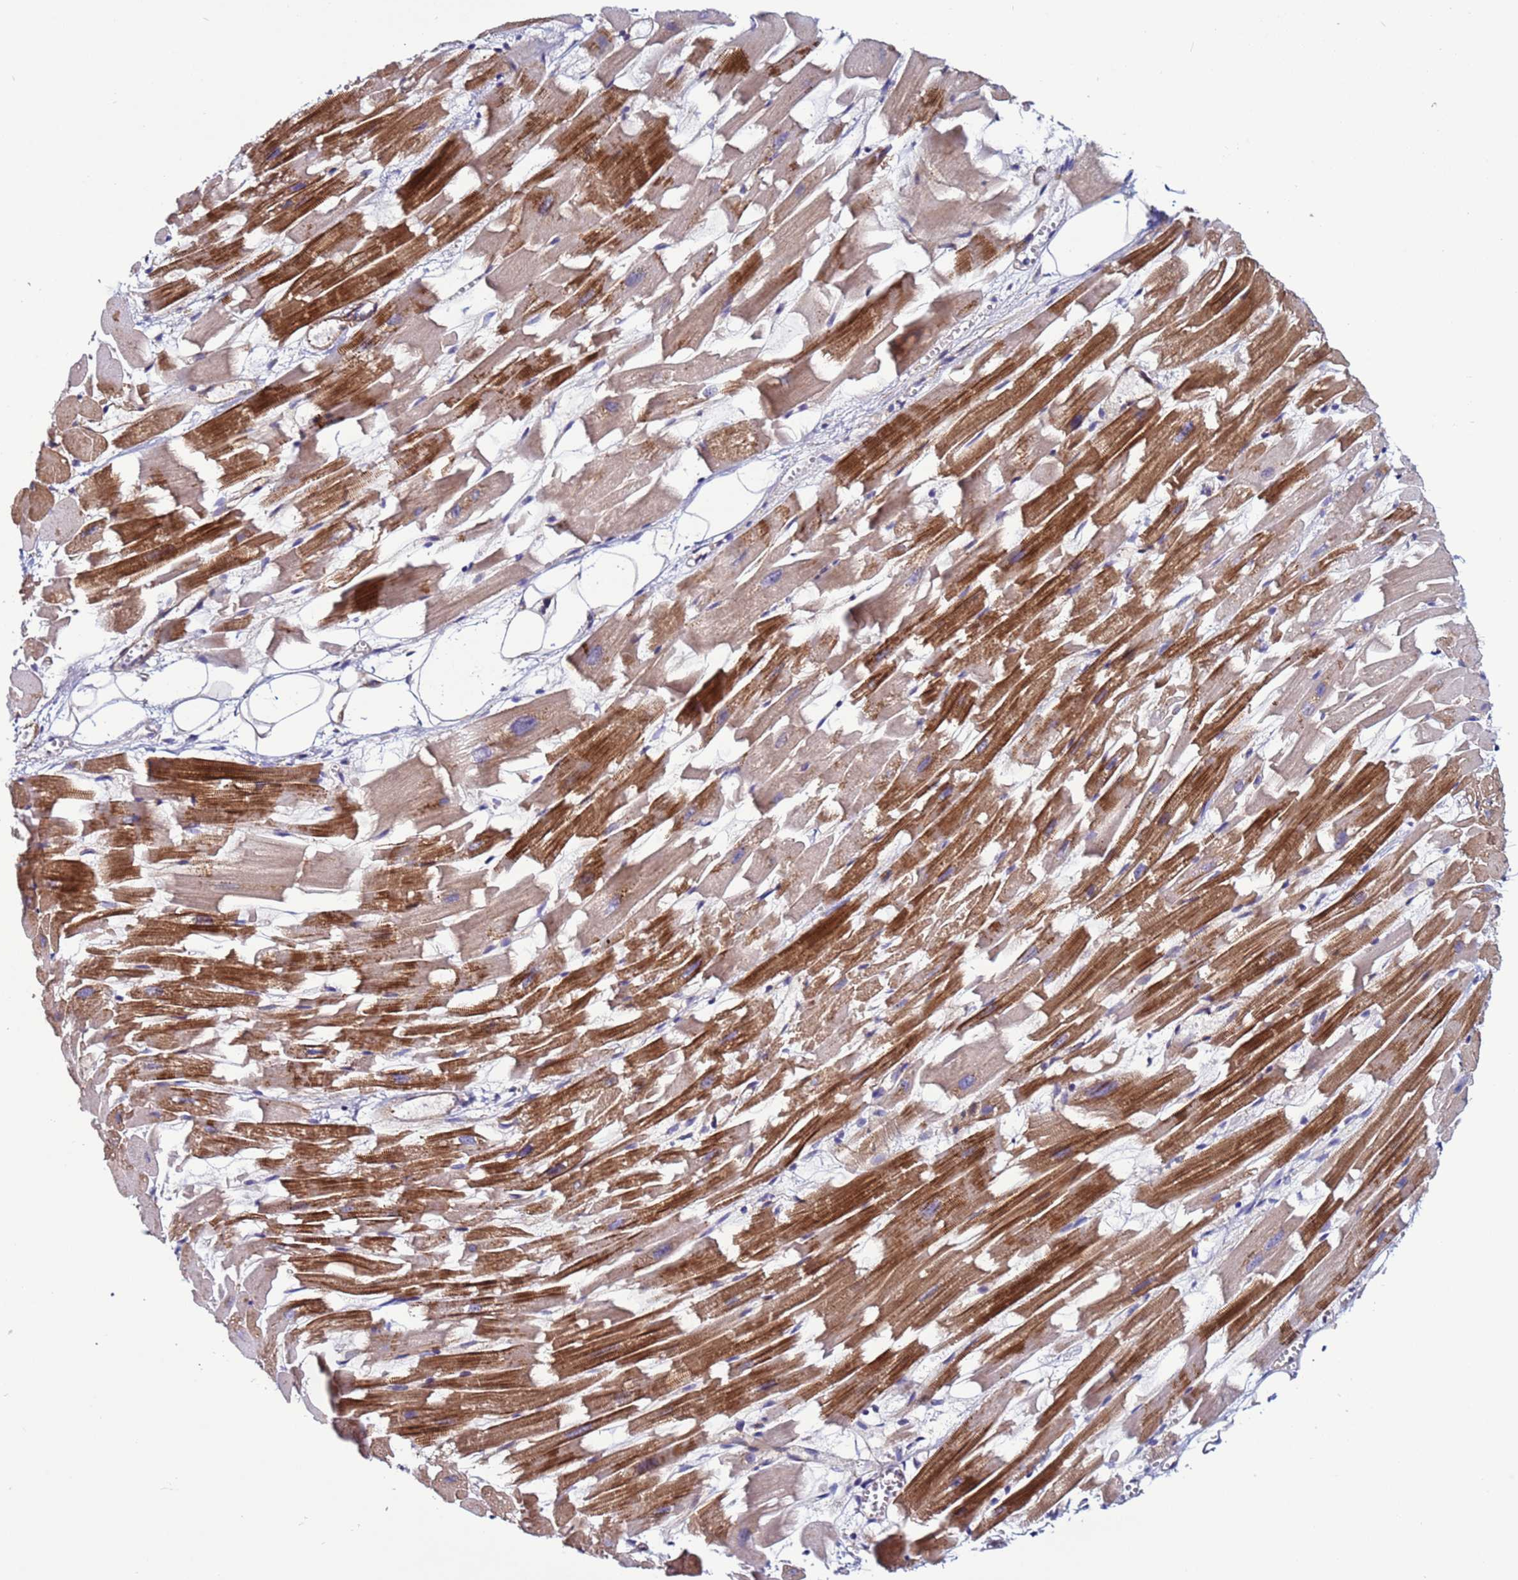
{"staining": {"intensity": "strong", "quantity": "25%-75%", "location": "cytoplasmic/membranous"}, "tissue": "heart muscle", "cell_type": "Cardiomyocytes", "image_type": "normal", "snomed": [{"axis": "morphology", "description": "Normal tissue, NOS"}, {"axis": "topography", "description": "Heart"}], "caption": "A brown stain shows strong cytoplasmic/membranous staining of a protein in cardiomyocytes of benign heart muscle.", "gene": "EFCAB8", "patient": {"sex": "female", "age": 64}}